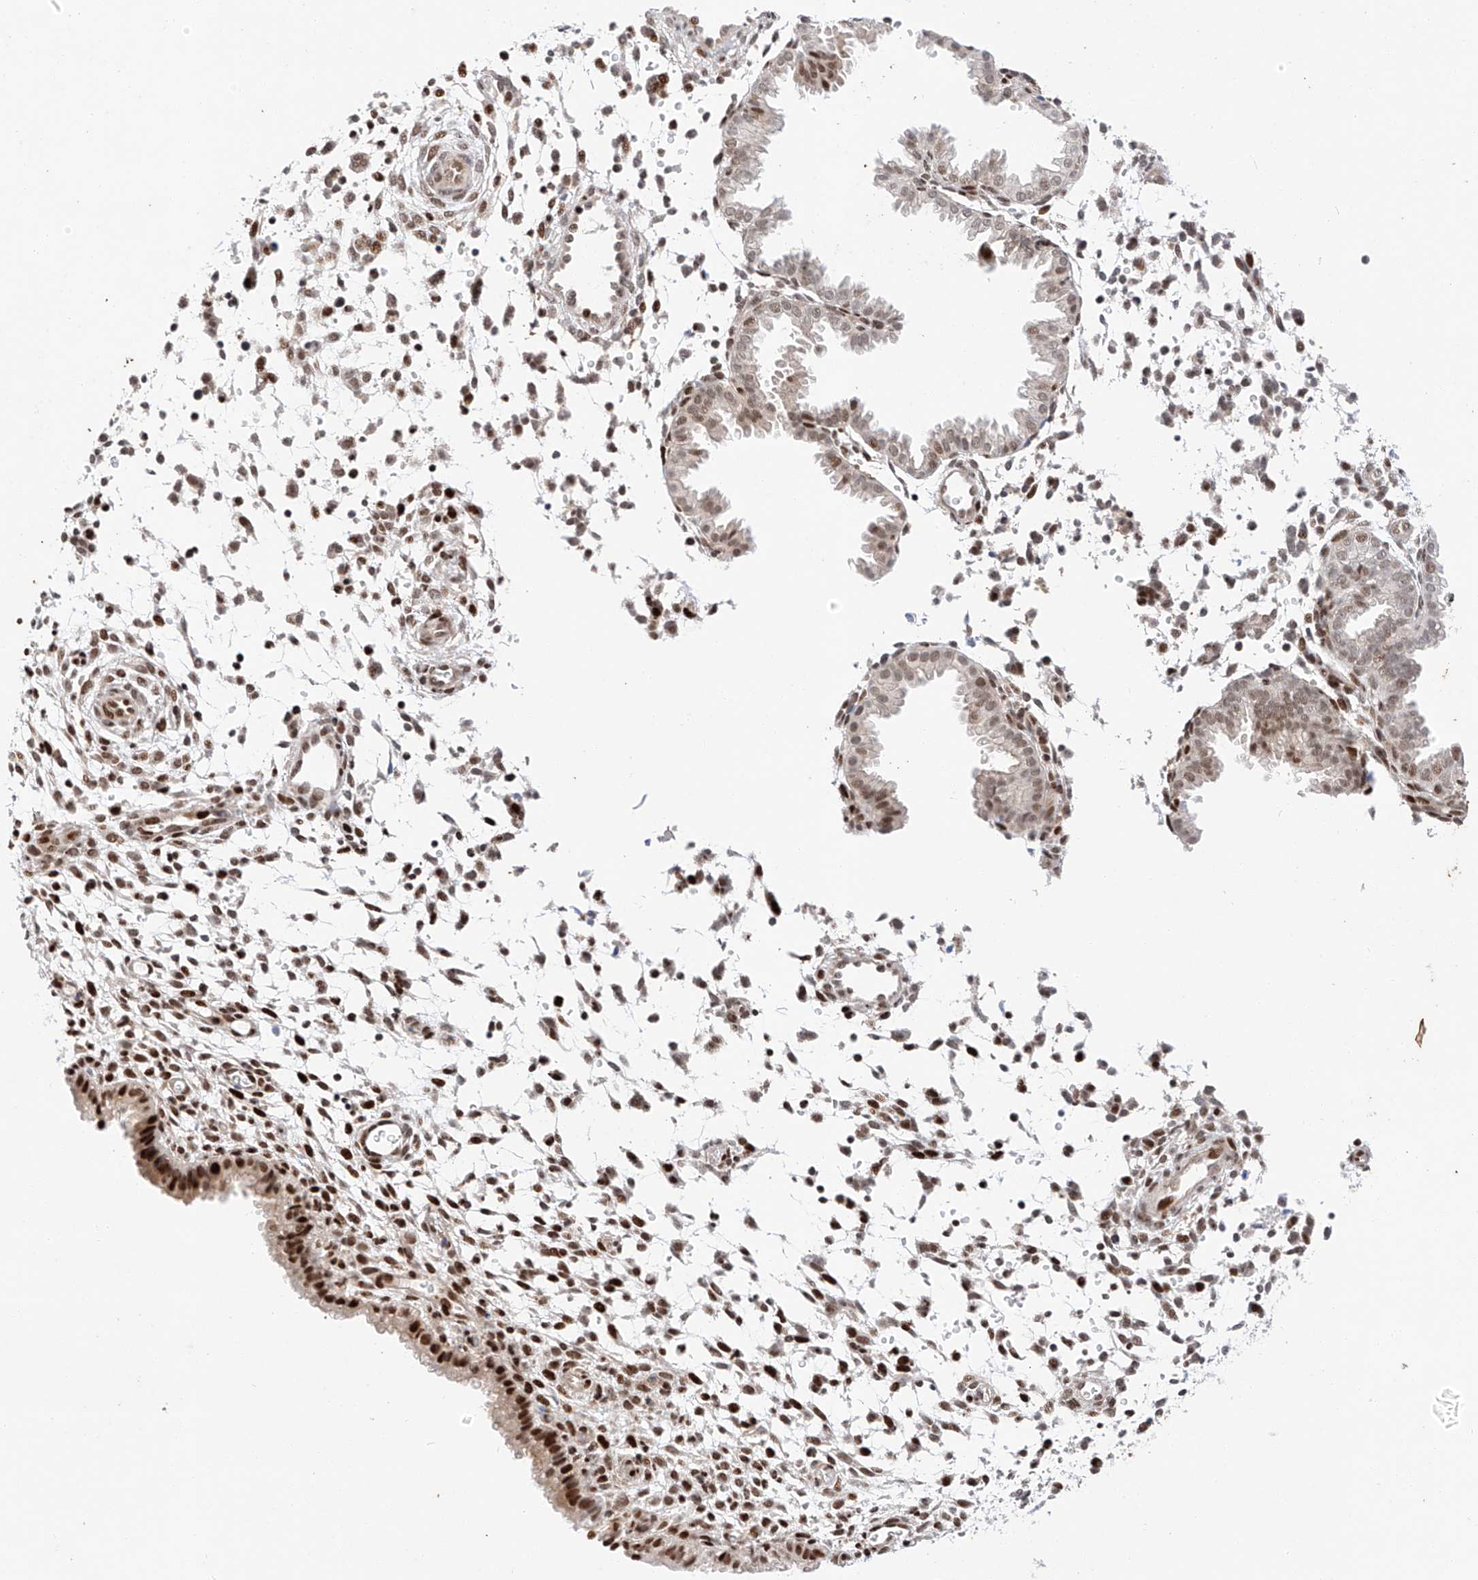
{"staining": {"intensity": "moderate", "quantity": "25%-75%", "location": "nuclear"}, "tissue": "endometrium", "cell_type": "Cells in endometrial stroma", "image_type": "normal", "snomed": [{"axis": "morphology", "description": "Normal tissue, NOS"}, {"axis": "topography", "description": "Endometrium"}], "caption": "Protein analysis of normal endometrium demonstrates moderate nuclear expression in approximately 25%-75% of cells in endometrial stroma. (Brightfield microscopy of DAB IHC at high magnification).", "gene": "HDAC9", "patient": {"sex": "female", "age": 33}}